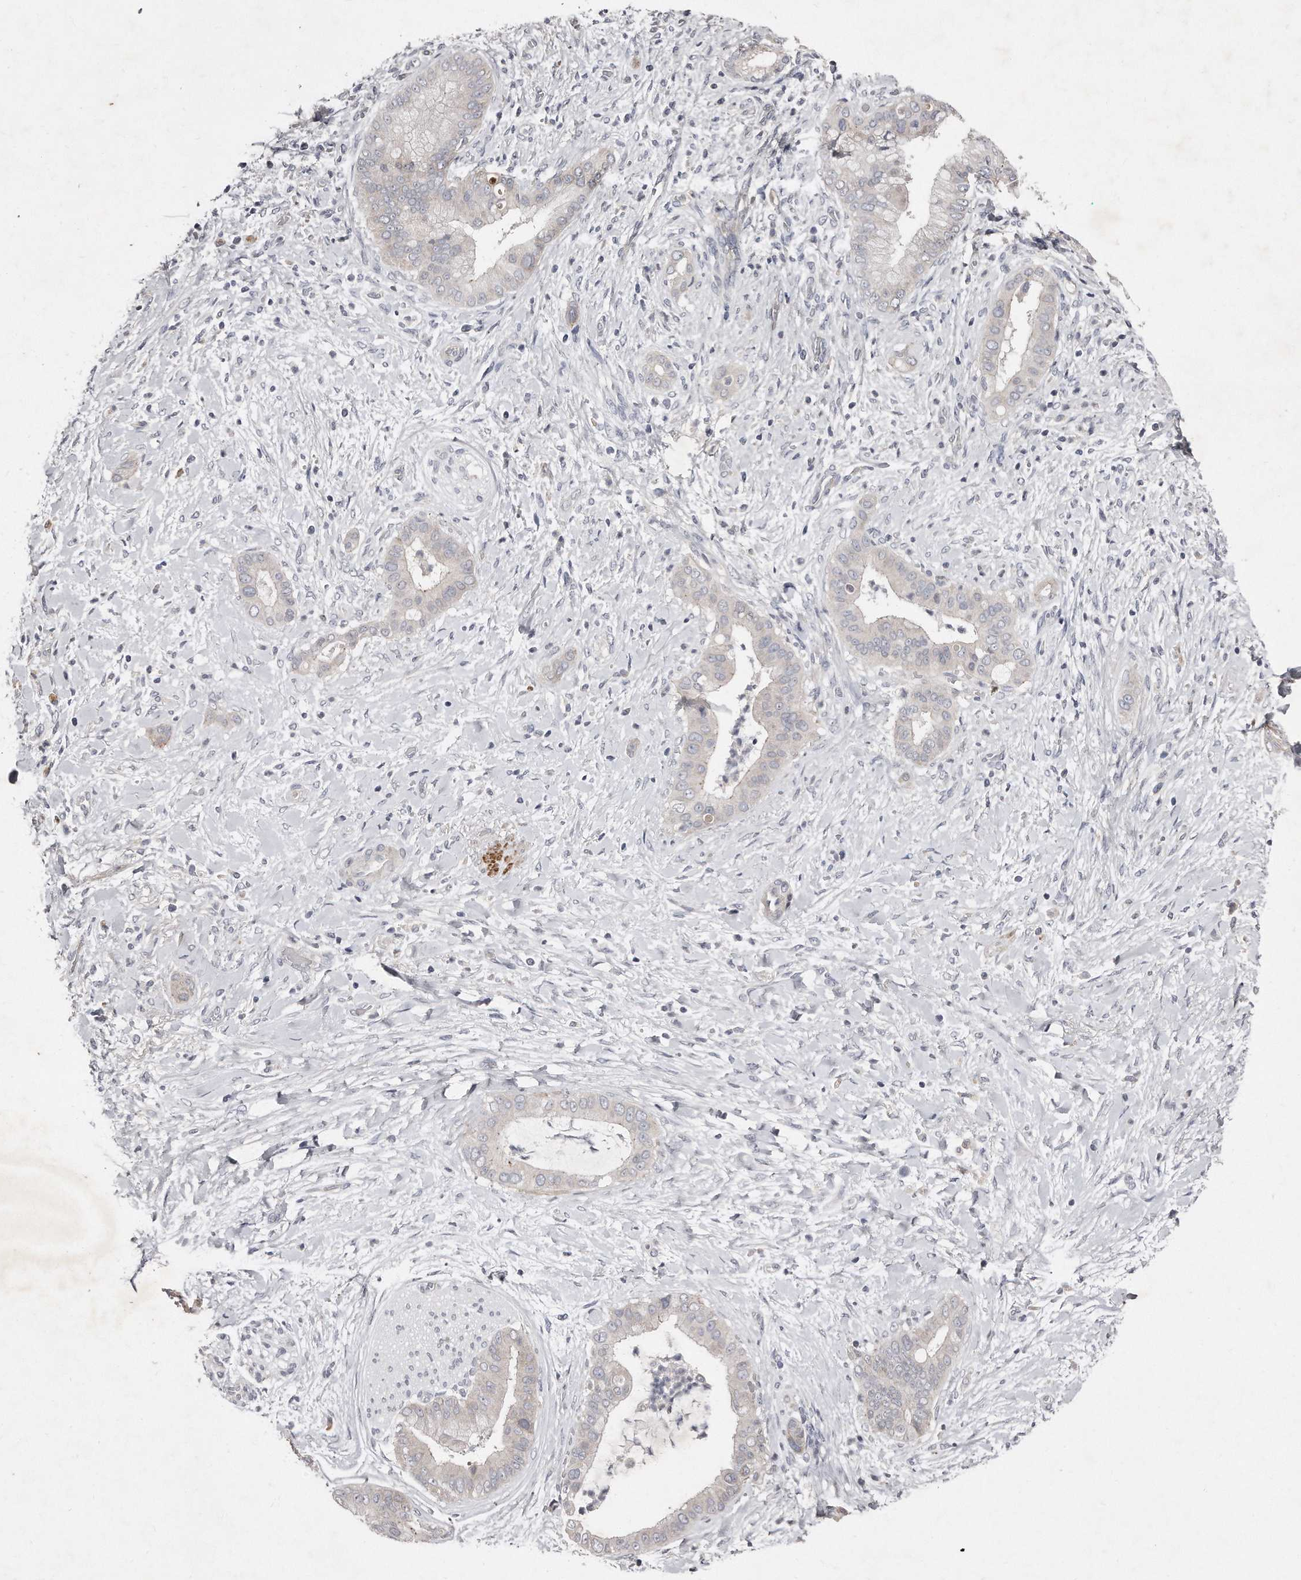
{"staining": {"intensity": "weak", "quantity": "25%-75%", "location": "cytoplasmic/membranous"}, "tissue": "liver cancer", "cell_type": "Tumor cells", "image_type": "cancer", "snomed": [{"axis": "morphology", "description": "Cholangiocarcinoma"}, {"axis": "topography", "description": "Liver"}], "caption": "Approximately 25%-75% of tumor cells in human cholangiocarcinoma (liver) show weak cytoplasmic/membranous protein positivity as visualized by brown immunohistochemical staining.", "gene": "TECR", "patient": {"sex": "female", "age": 54}}